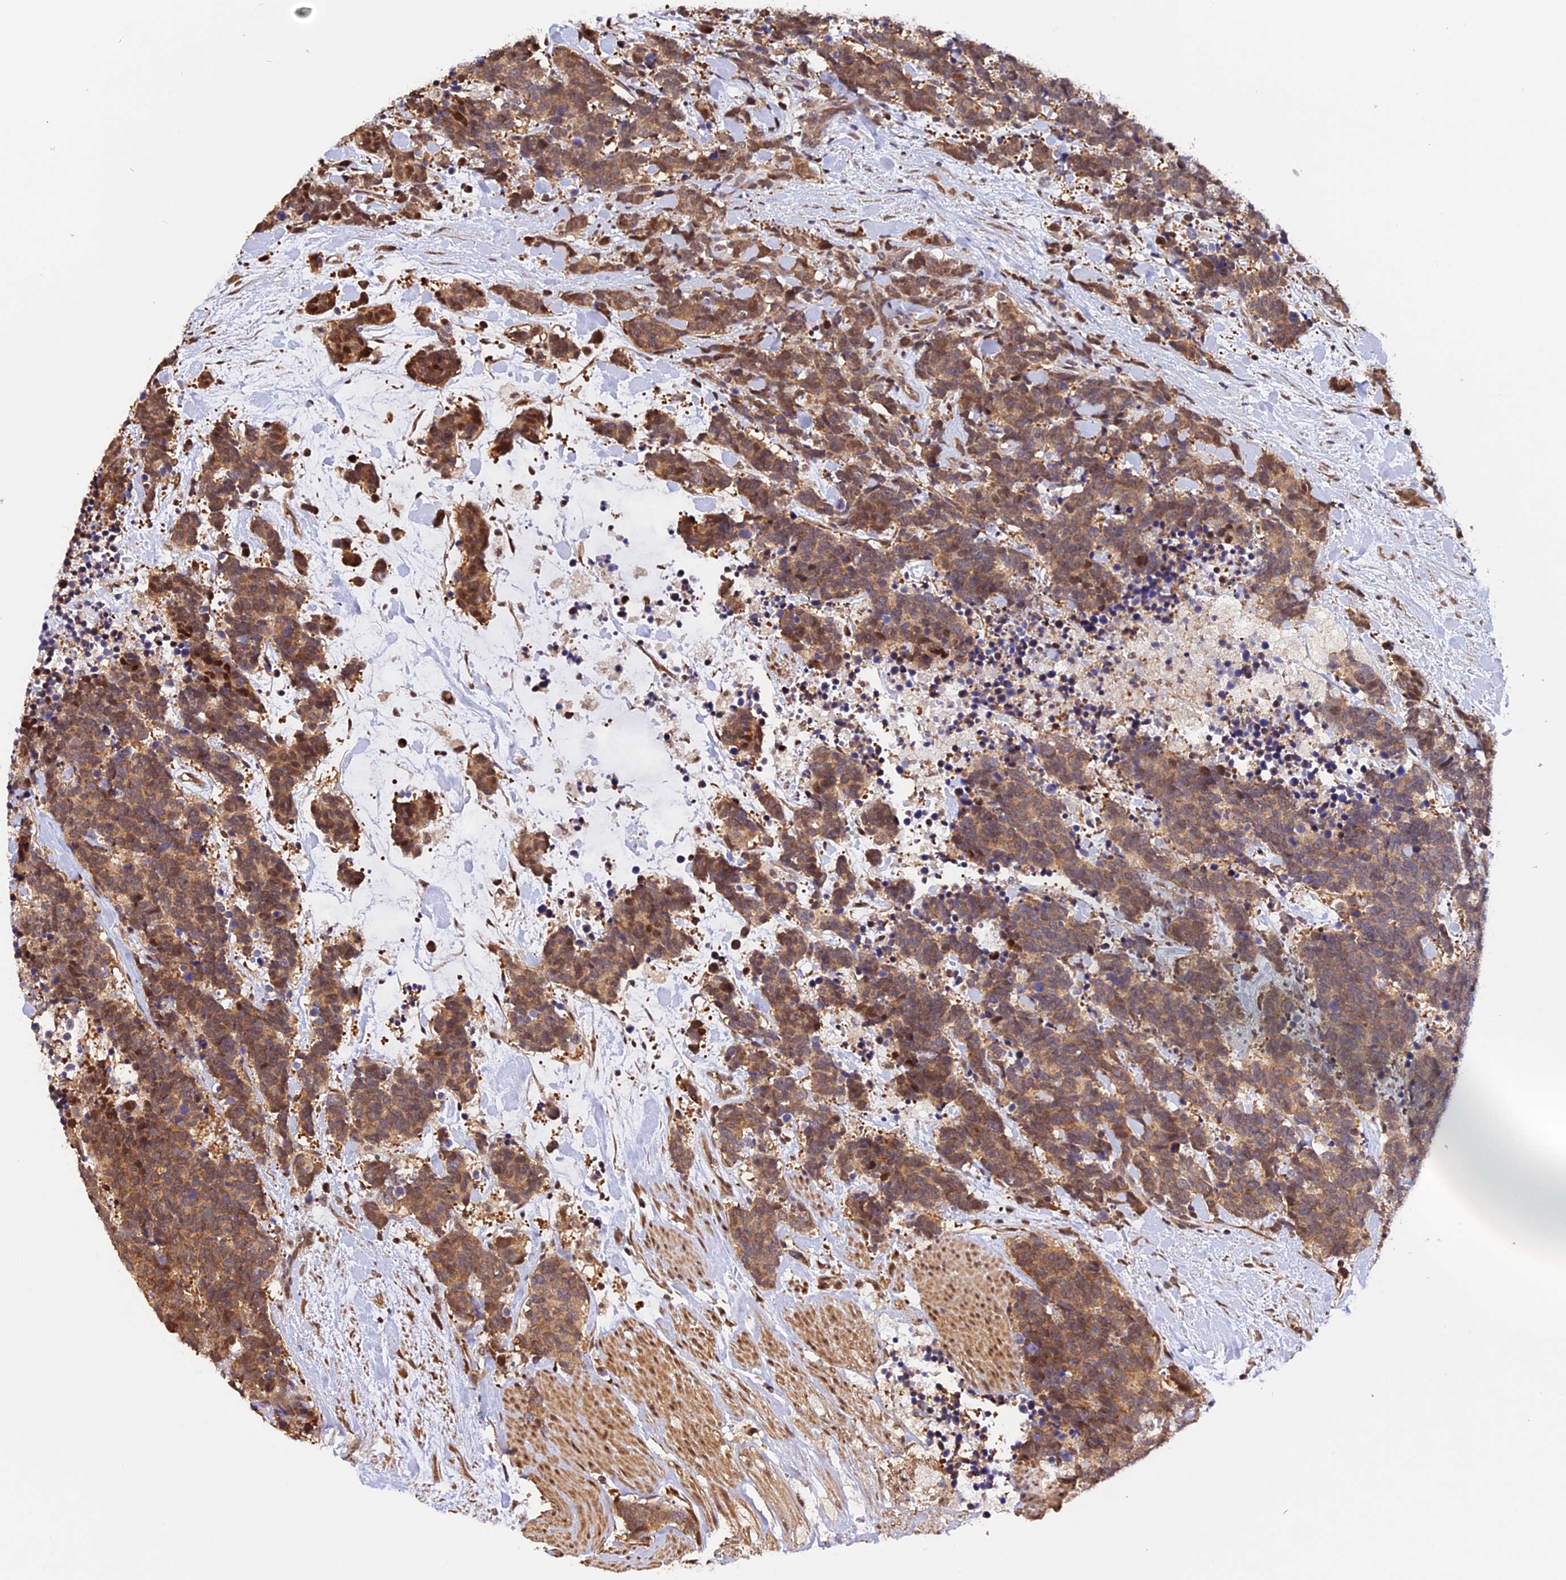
{"staining": {"intensity": "moderate", "quantity": ">75%", "location": "cytoplasmic/membranous,nuclear"}, "tissue": "carcinoid", "cell_type": "Tumor cells", "image_type": "cancer", "snomed": [{"axis": "morphology", "description": "Carcinoma, NOS"}, {"axis": "morphology", "description": "Carcinoid, malignant, NOS"}, {"axis": "topography", "description": "Prostate"}], "caption": "Tumor cells display moderate cytoplasmic/membranous and nuclear expression in approximately >75% of cells in carcinoid. Immunohistochemistry stains the protein of interest in brown and the nuclei are stained blue.", "gene": "HERPUD1", "patient": {"sex": "male", "age": 57}}